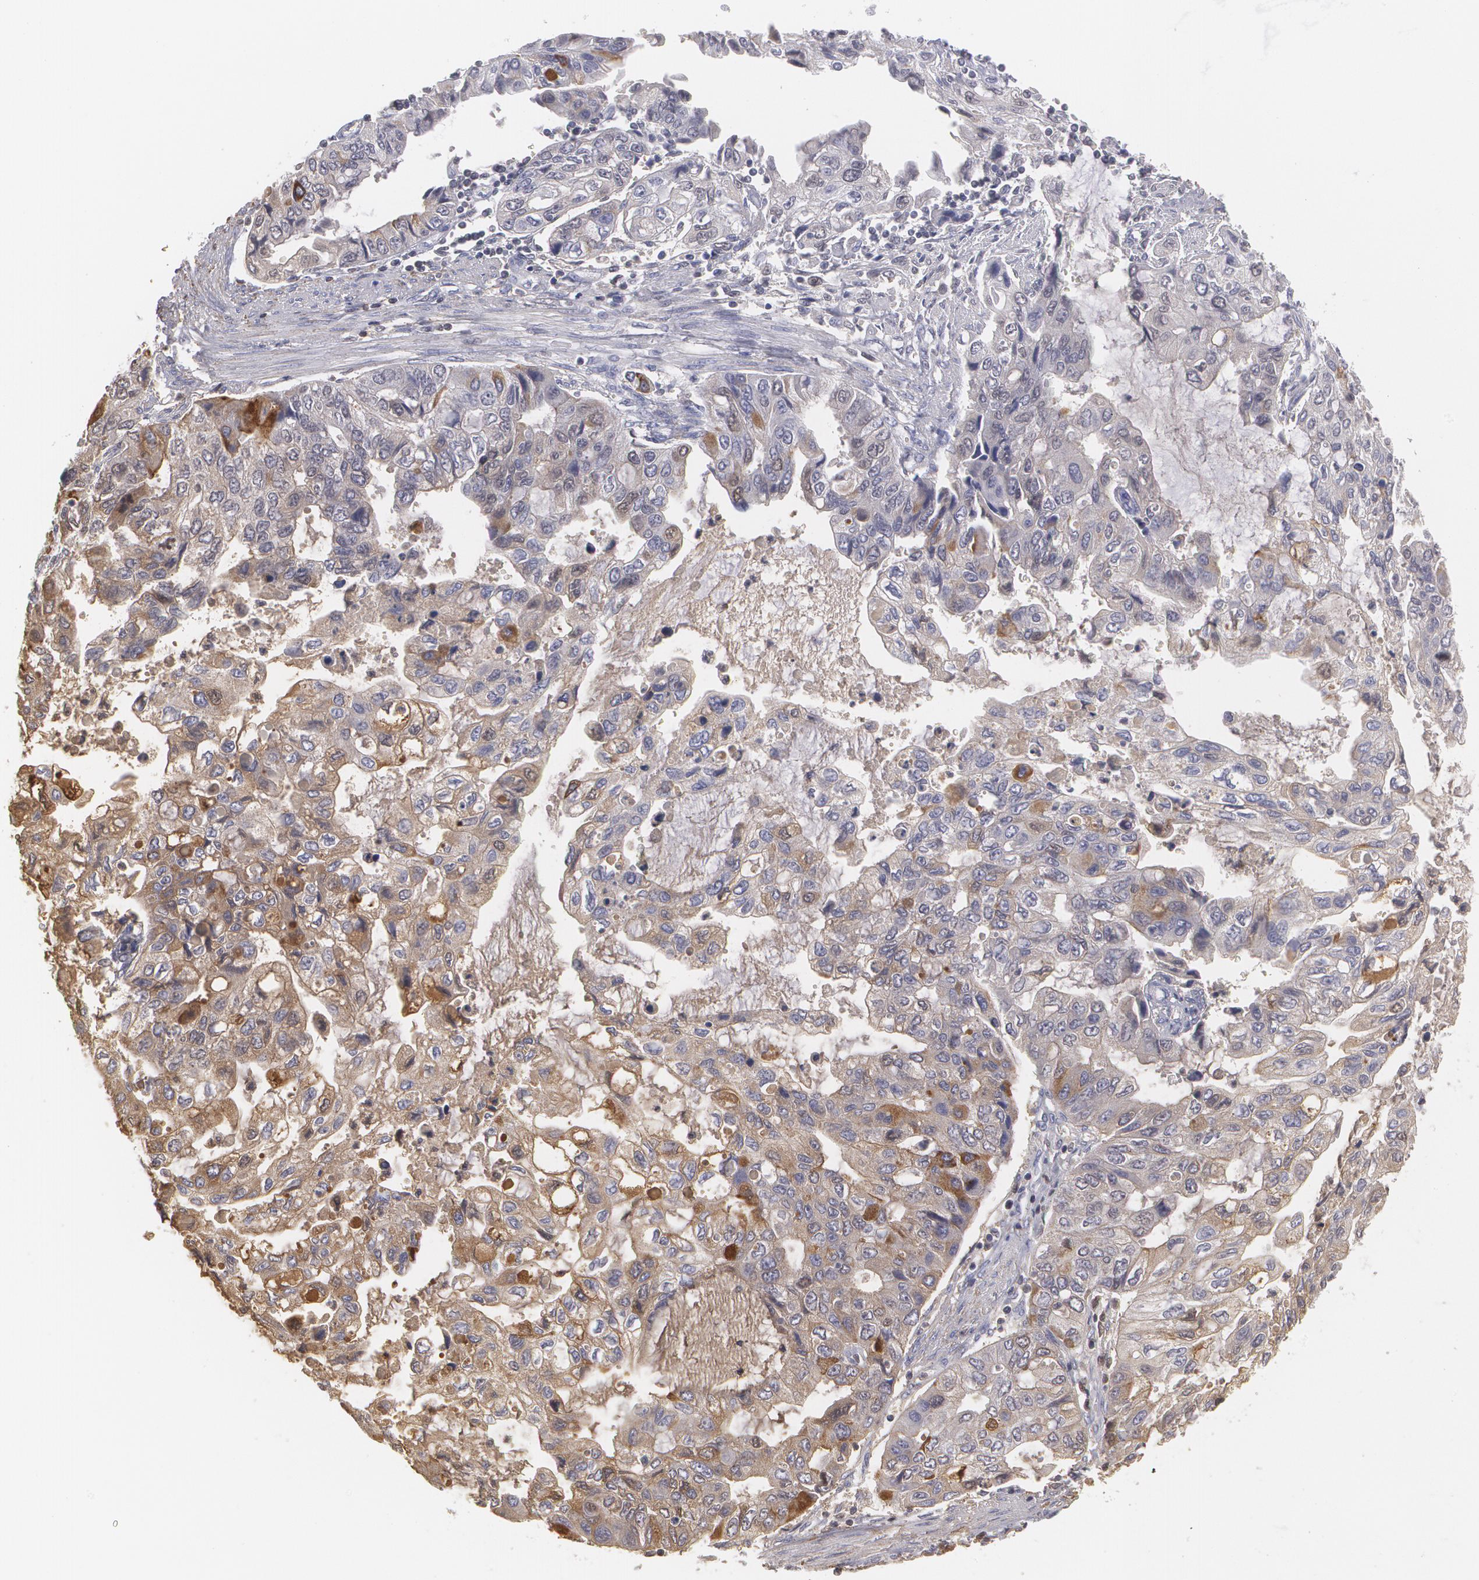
{"staining": {"intensity": "moderate", "quantity": "25%-75%", "location": "cytoplasmic/membranous"}, "tissue": "stomach cancer", "cell_type": "Tumor cells", "image_type": "cancer", "snomed": [{"axis": "morphology", "description": "Adenocarcinoma, NOS"}, {"axis": "topography", "description": "Stomach, upper"}], "caption": "This is an image of immunohistochemistry (IHC) staining of adenocarcinoma (stomach), which shows moderate positivity in the cytoplasmic/membranous of tumor cells.", "gene": "SERPINA1", "patient": {"sex": "female", "age": 52}}